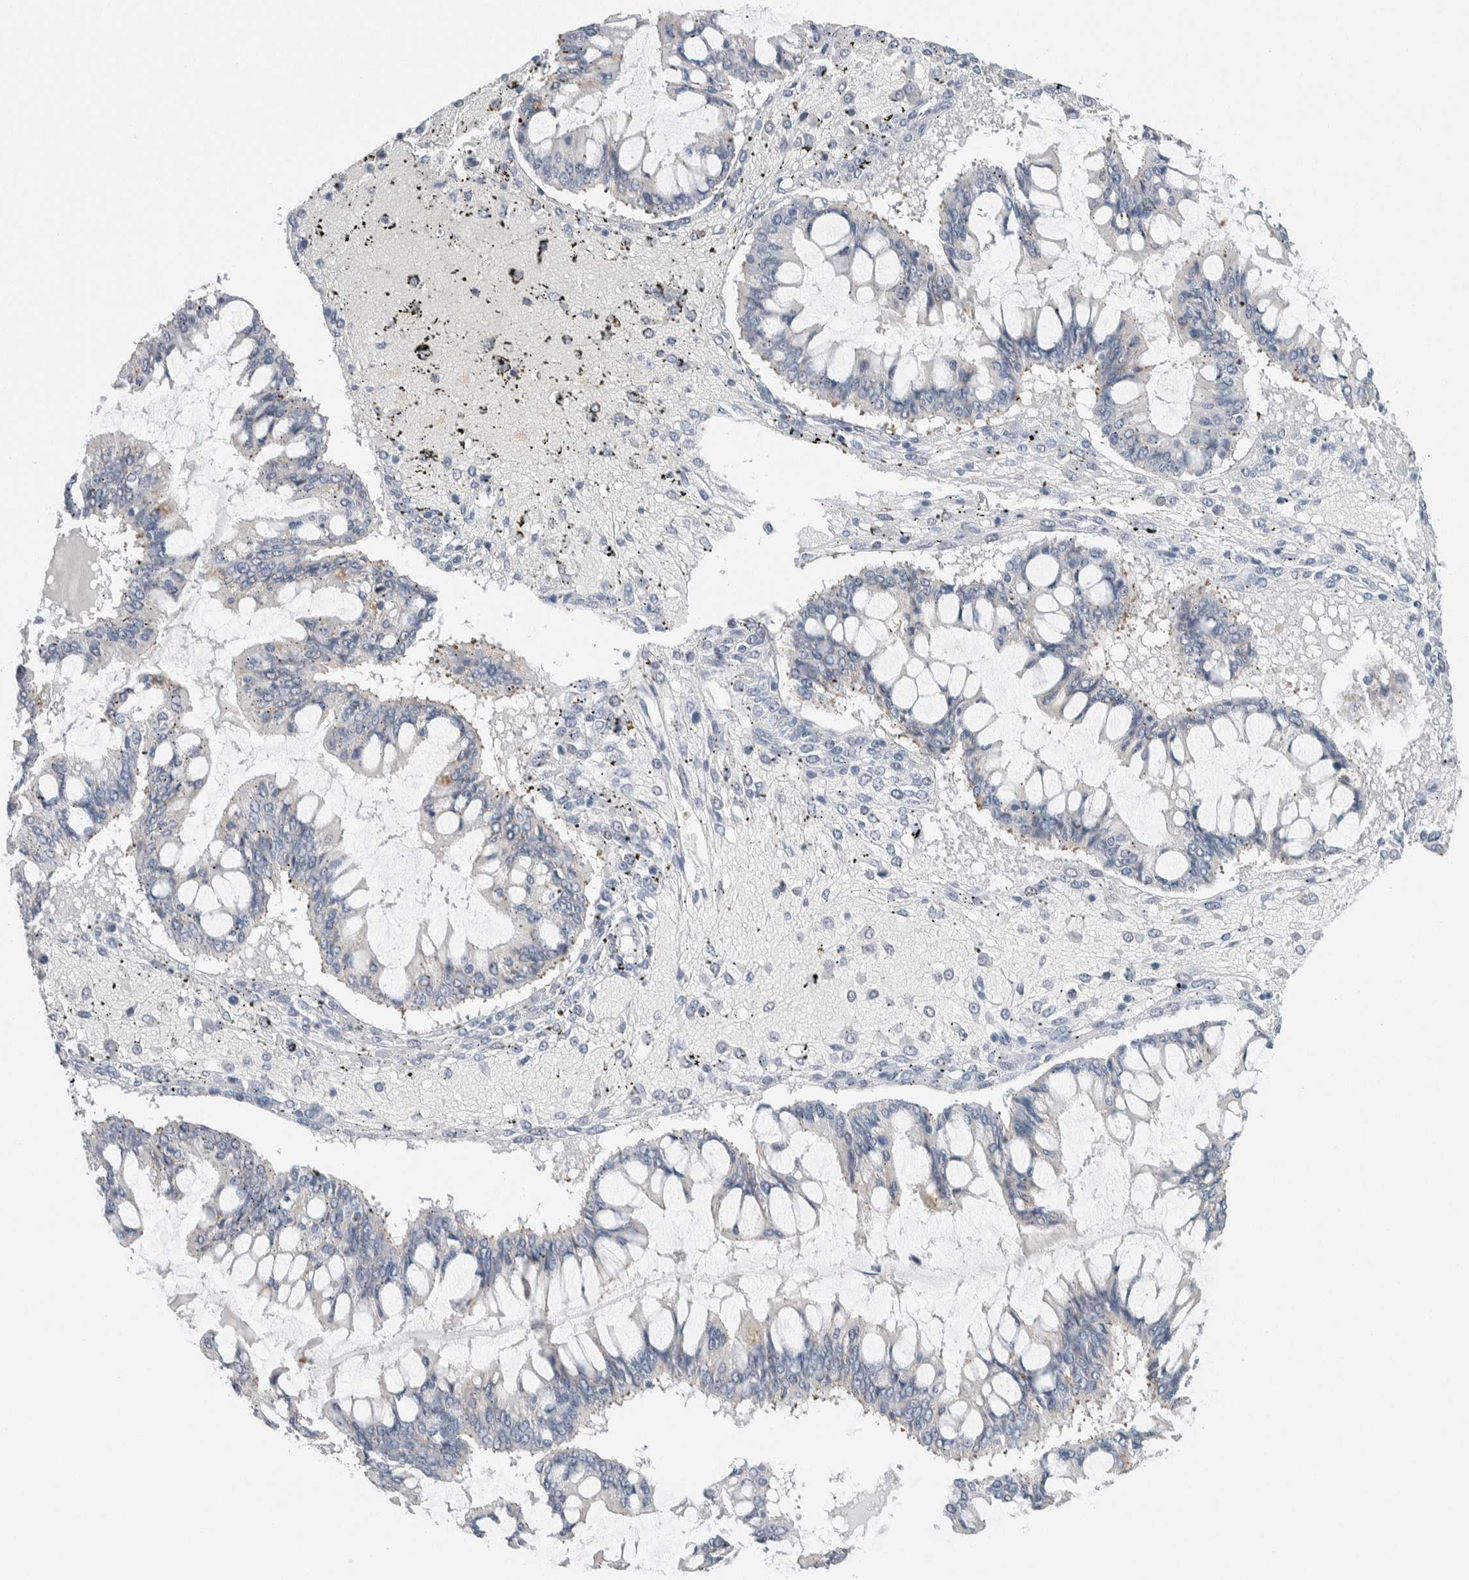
{"staining": {"intensity": "negative", "quantity": "none", "location": "none"}, "tissue": "ovarian cancer", "cell_type": "Tumor cells", "image_type": "cancer", "snomed": [{"axis": "morphology", "description": "Cystadenocarcinoma, mucinous, NOS"}, {"axis": "topography", "description": "Ovary"}], "caption": "Human ovarian cancer (mucinous cystadenocarcinoma) stained for a protein using immunohistochemistry (IHC) reveals no positivity in tumor cells.", "gene": "SCN2A", "patient": {"sex": "female", "age": 73}}